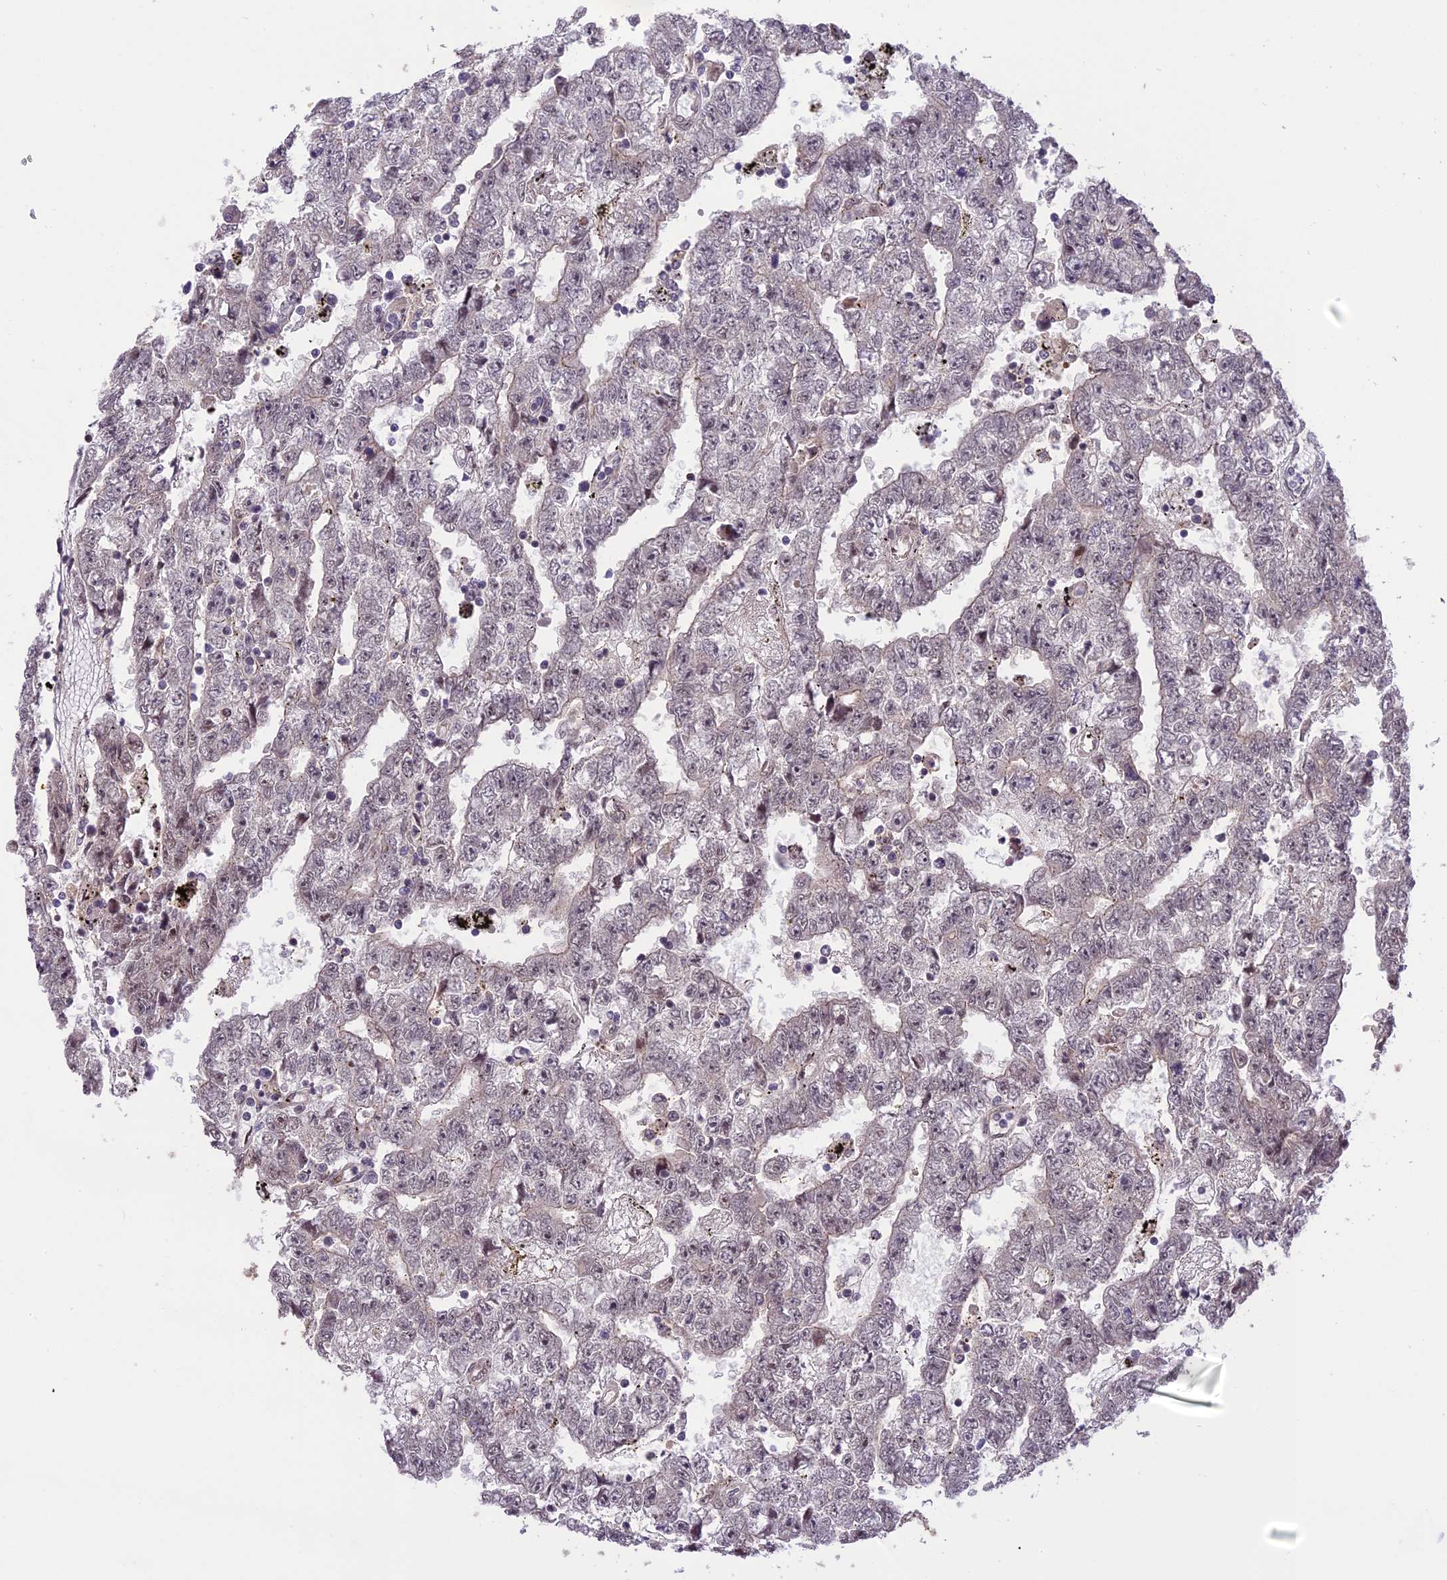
{"staining": {"intensity": "negative", "quantity": "none", "location": "none"}, "tissue": "testis cancer", "cell_type": "Tumor cells", "image_type": "cancer", "snomed": [{"axis": "morphology", "description": "Carcinoma, Embryonal, NOS"}, {"axis": "topography", "description": "Testis"}], "caption": "Immunohistochemistry (IHC) photomicrograph of testis embryonal carcinoma stained for a protein (brown), which reveals no positivity in tumor cells.", "gene": "PRELID2", "patient": {"sex": "male", "age": 25}}